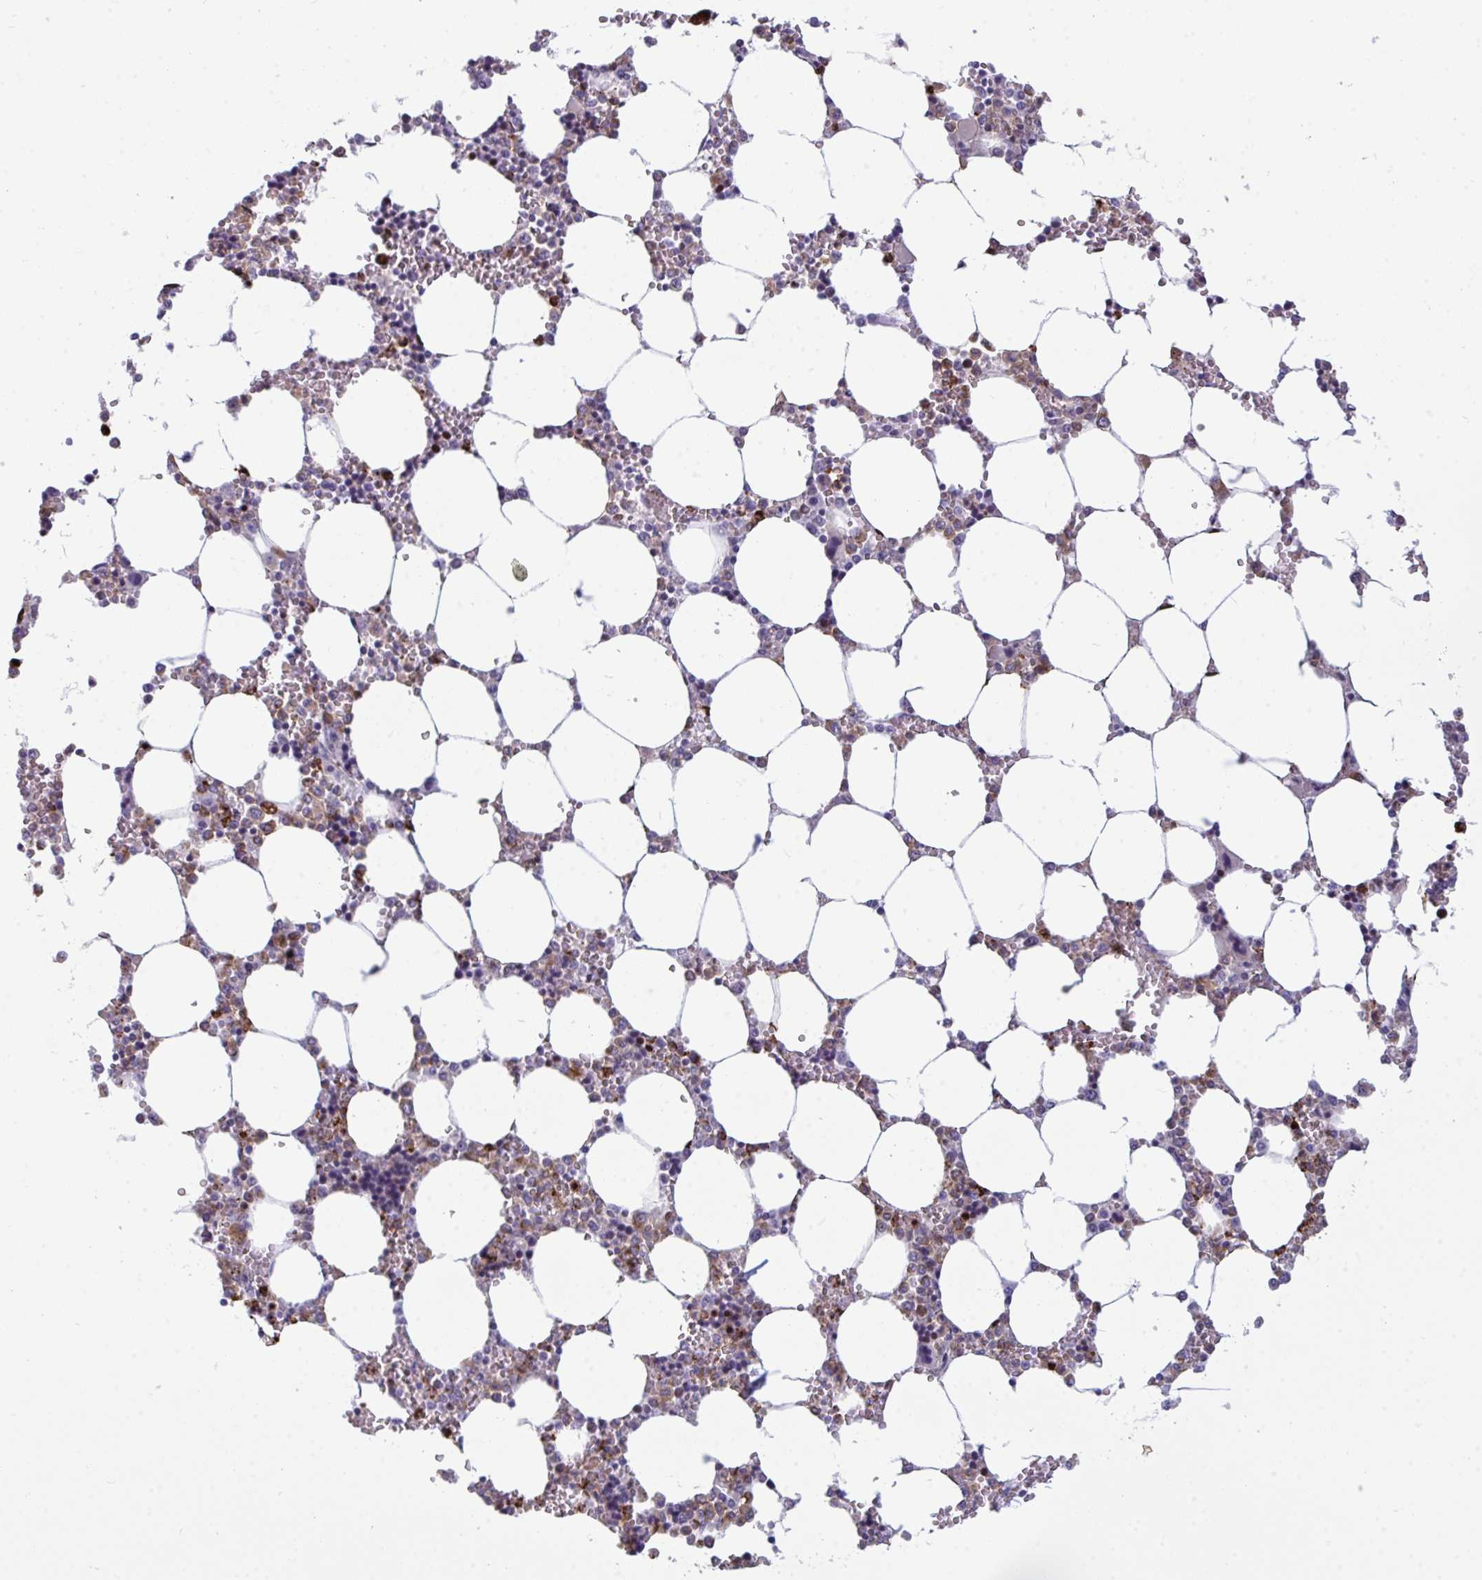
{"staining": {"intensity": "strong", "quantity": "<25%", "location": "cytoplasmic/membranous"}, "tissue": "bone marrow", "cell_type": "Hematopoietic cells", "image_type": "normal", "snomed": [{"axis": "morphology", "description": "Normal tissue, NOS"}, {"axis": "topography", "description": "Bone marrow"}], "caption": "Normal bone marrow was stained to show a protein in brown. There is medium levels of strong cytoplasmic/membranous positivity in approximately <25% of hematopoietic cells.", "gene": "ARHGAP42", "patient": {"sex": "male", "age": 64}}